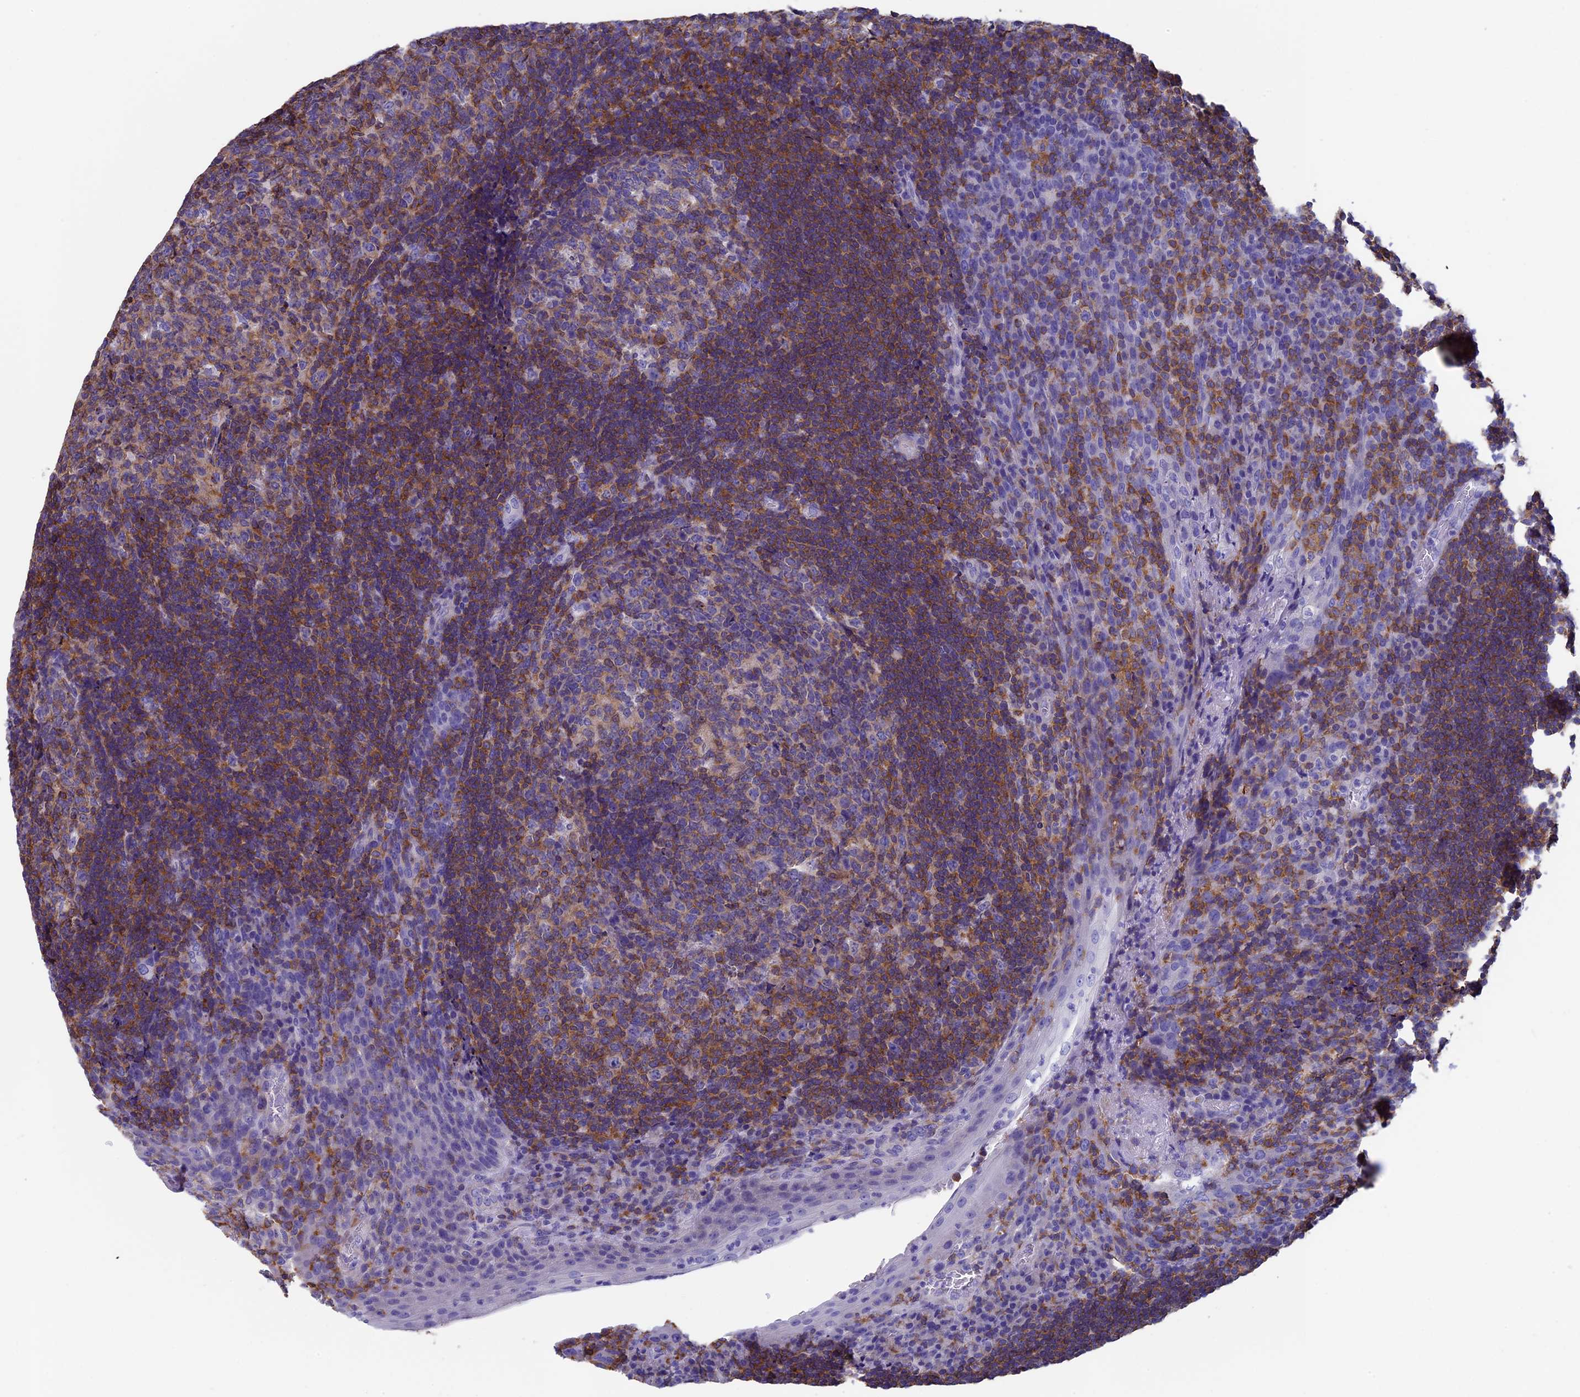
{"staining": {"intensity": "moderate", "quantity": "25%-75%", "location": "cytoplasmic/membranous"}, "tissue": "tonsil", "cell_type": "Germinal center cells", "image_type": "normal", "snomed": [{"axis": "morphology", "description": "Normal tissue, NOS"}, {"axis": "topography", "description": "Tonsil"}], "caption": "This photomicrograph shows normal tonsil stained with immunohistochemistry (IHC) to label a protein in brown. The cytoplasmic/membranous of germinal center cells show moderate positivity for the protein. Nuclei are counter-stained blue.", "gene": "SEPTIN1", "patient": {"sex": "male", "age": 17}}